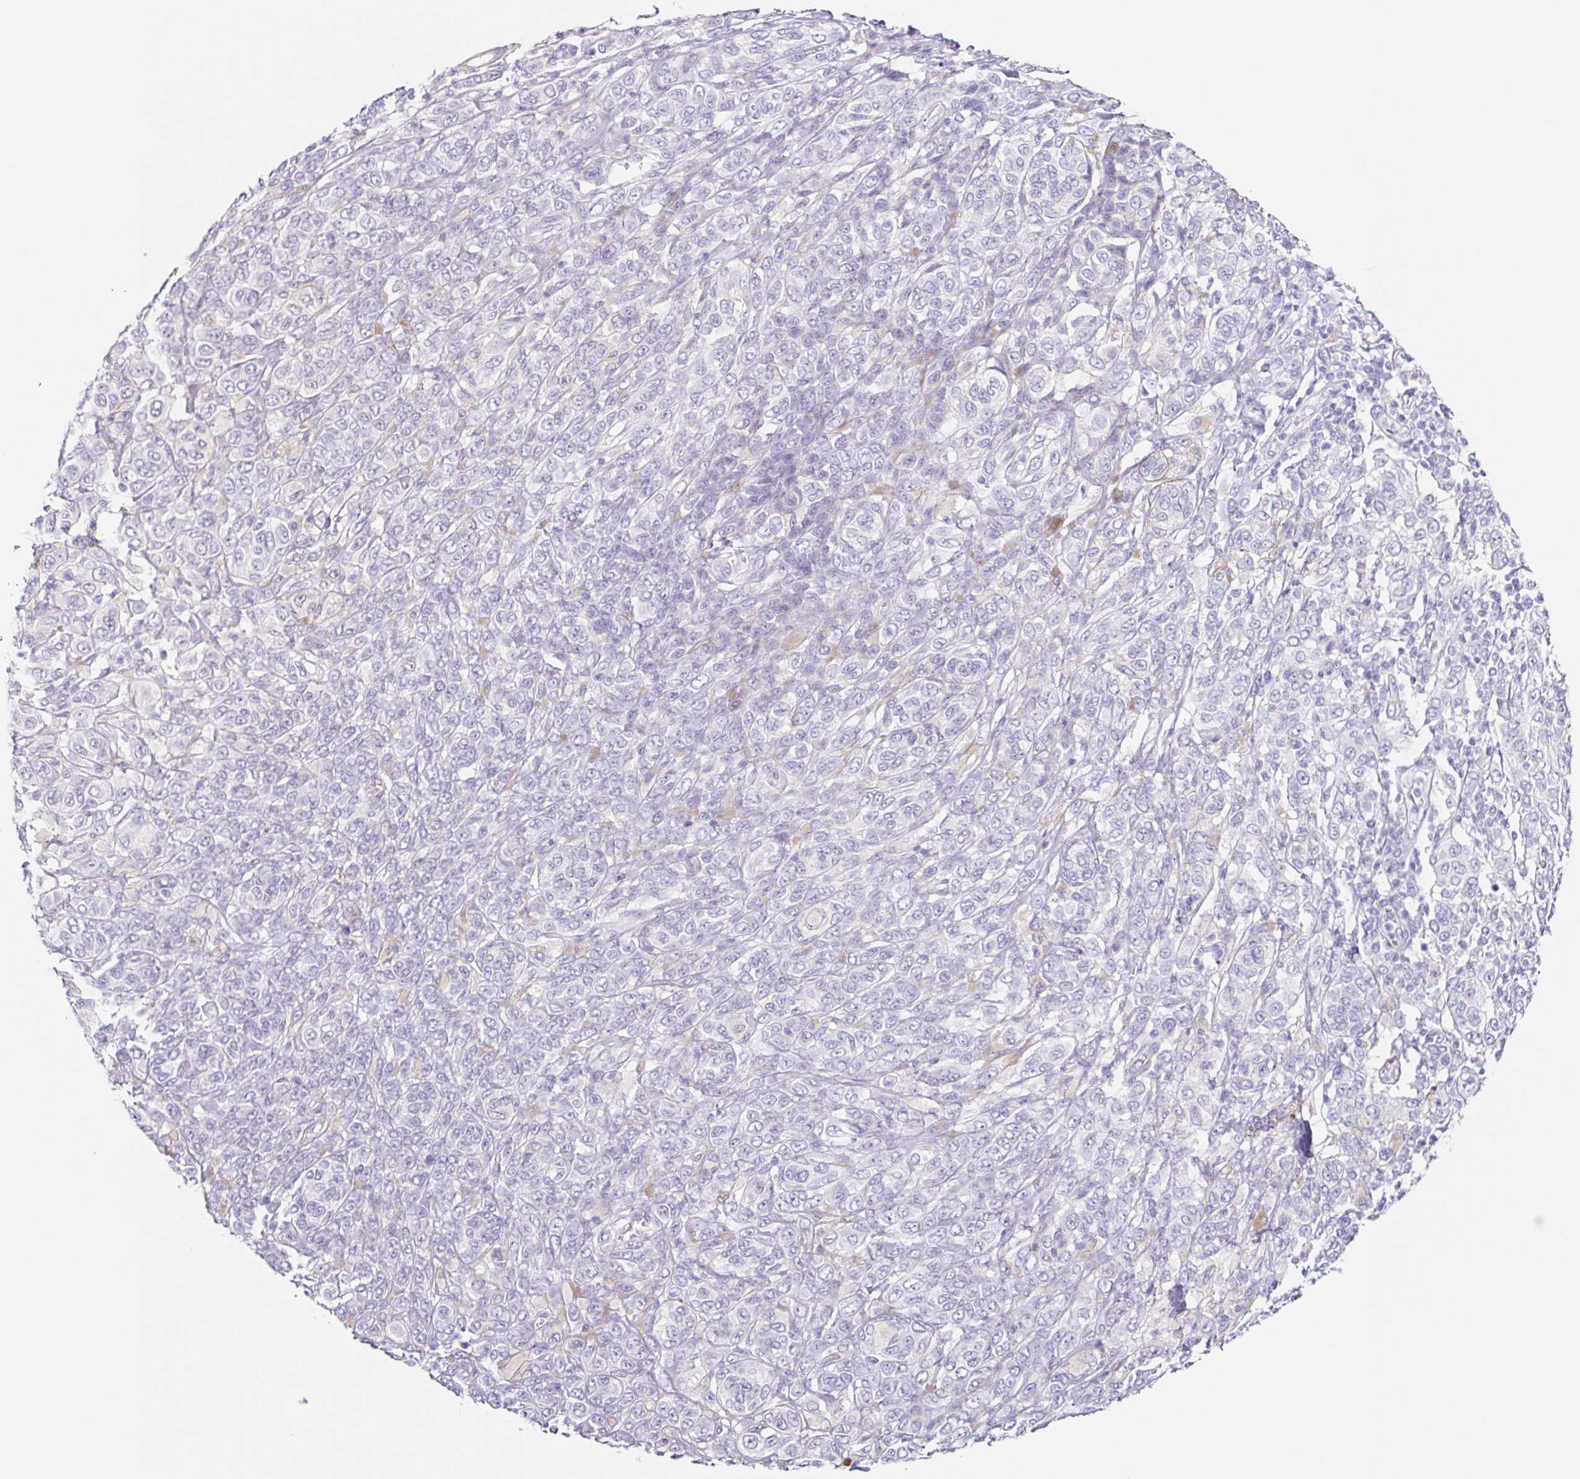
{"staining": {"intensity": "negative", "quantity": "none", "location": "none"}, "tissue": "melanoma", "cell_type": "Tumor cells", "image_type": "cancer", "snomed": [{"axis": "morphology", "description": "Malignant melanoma, NOS"}, {"axis": "topography", "description": "Skin"}], "caption": "Human melanoma stained for a protein using immunohistochemistry displays no expression in tumor cells.", "gene": "DCAF17", "patient": {"sex": "male", "age": 42}}